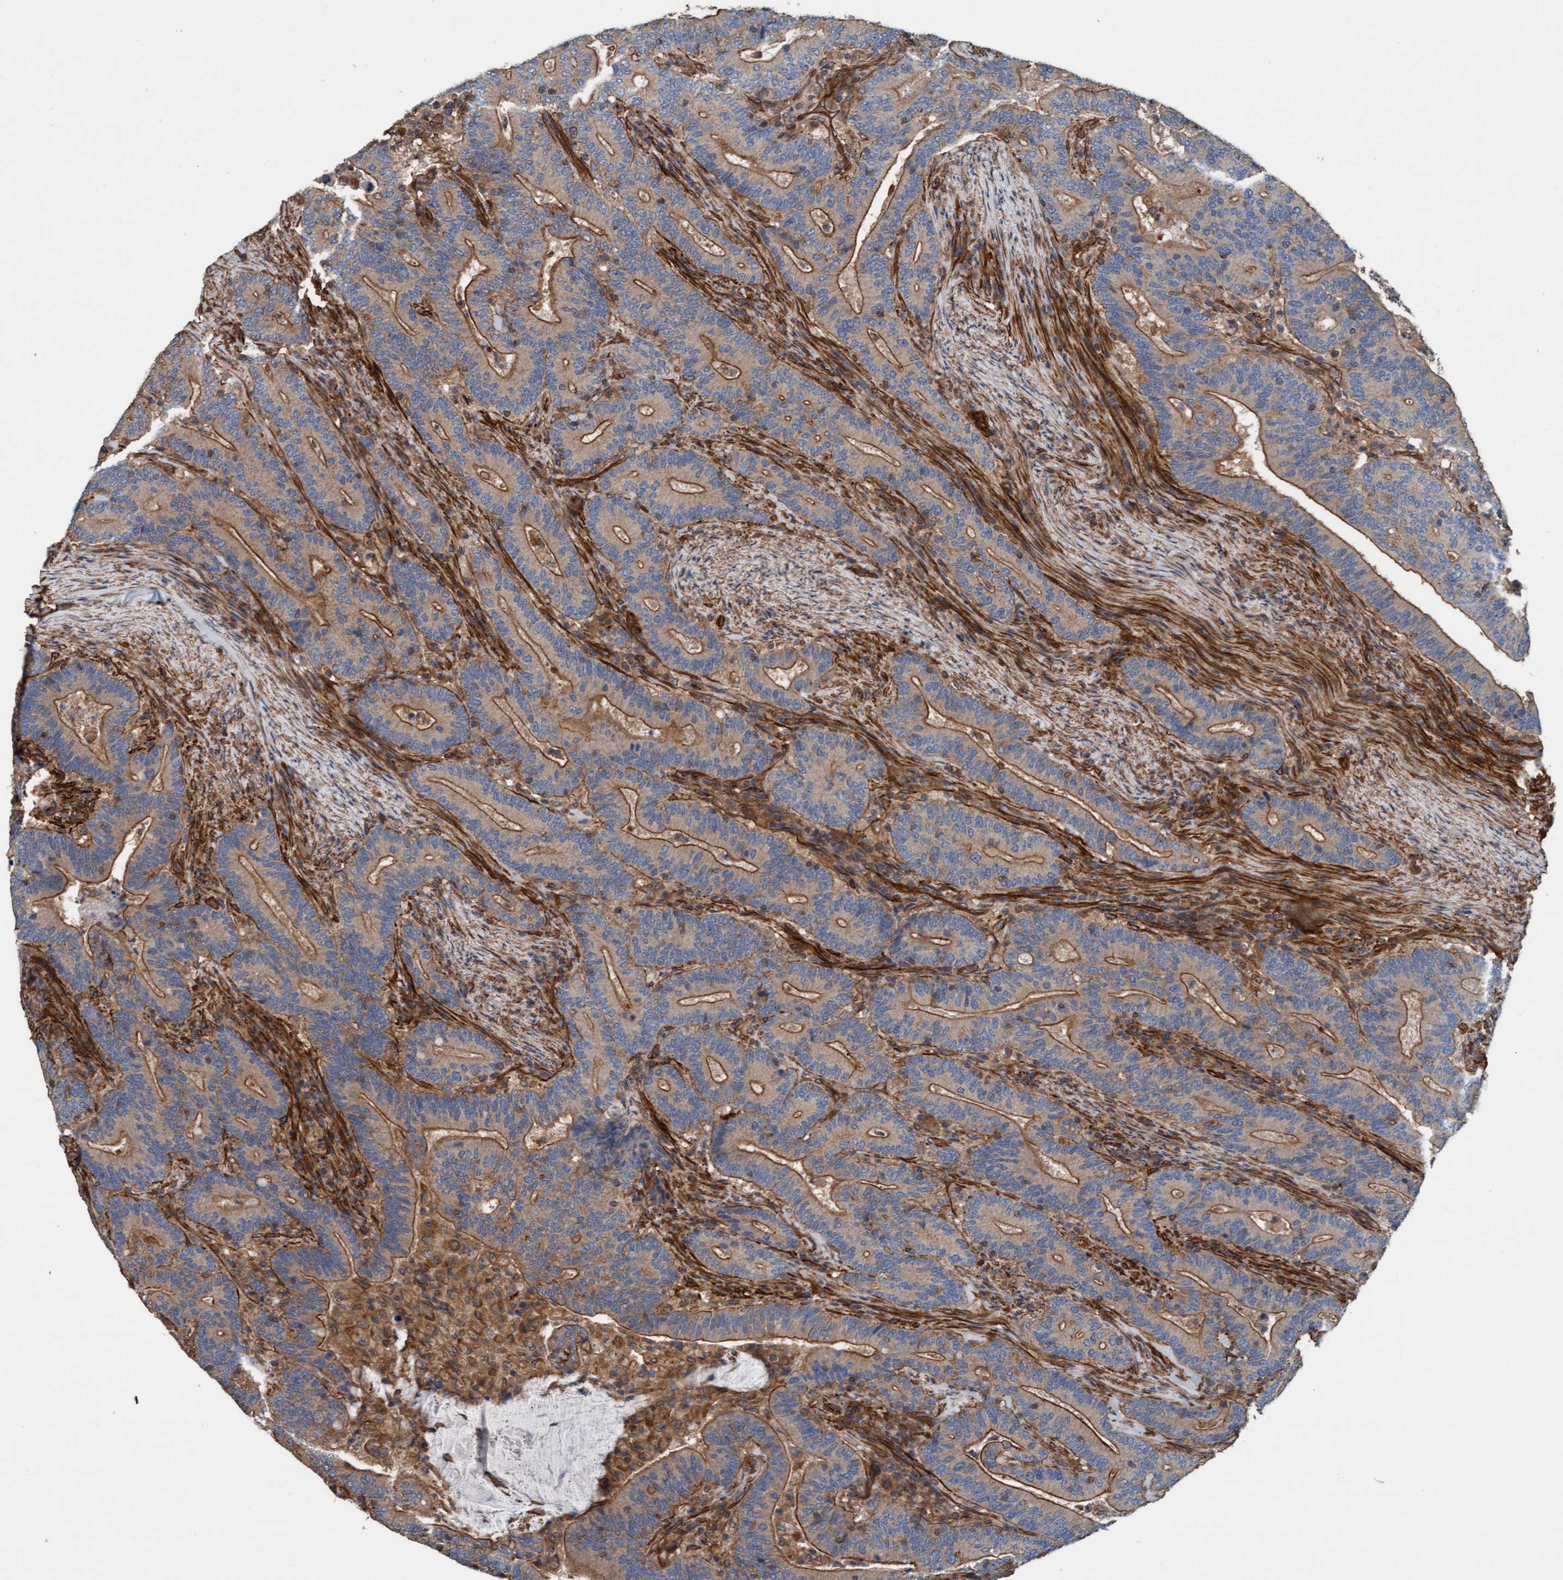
{"staining": {"intensity": "moderate", "quantity": ">75%", "location": "cytoplasmic/membranous"}, "tissue": "colorectal cancer", "cell_type": "Tumor cells", "image_type": "cancer", "snomed": [{"axis": "morphology", "description": "Adenocarcinoma, NOS"}, {"axis": "topography", "description": "Colon"}], "caption": "Human colorectal cancer stained with a brown dye exhibits moderate cytoplasmic/membranous positive expression in about >75% of tumor cells.", "gene": "STXBP4", "patient": {"sex": "female", "age": 66}}